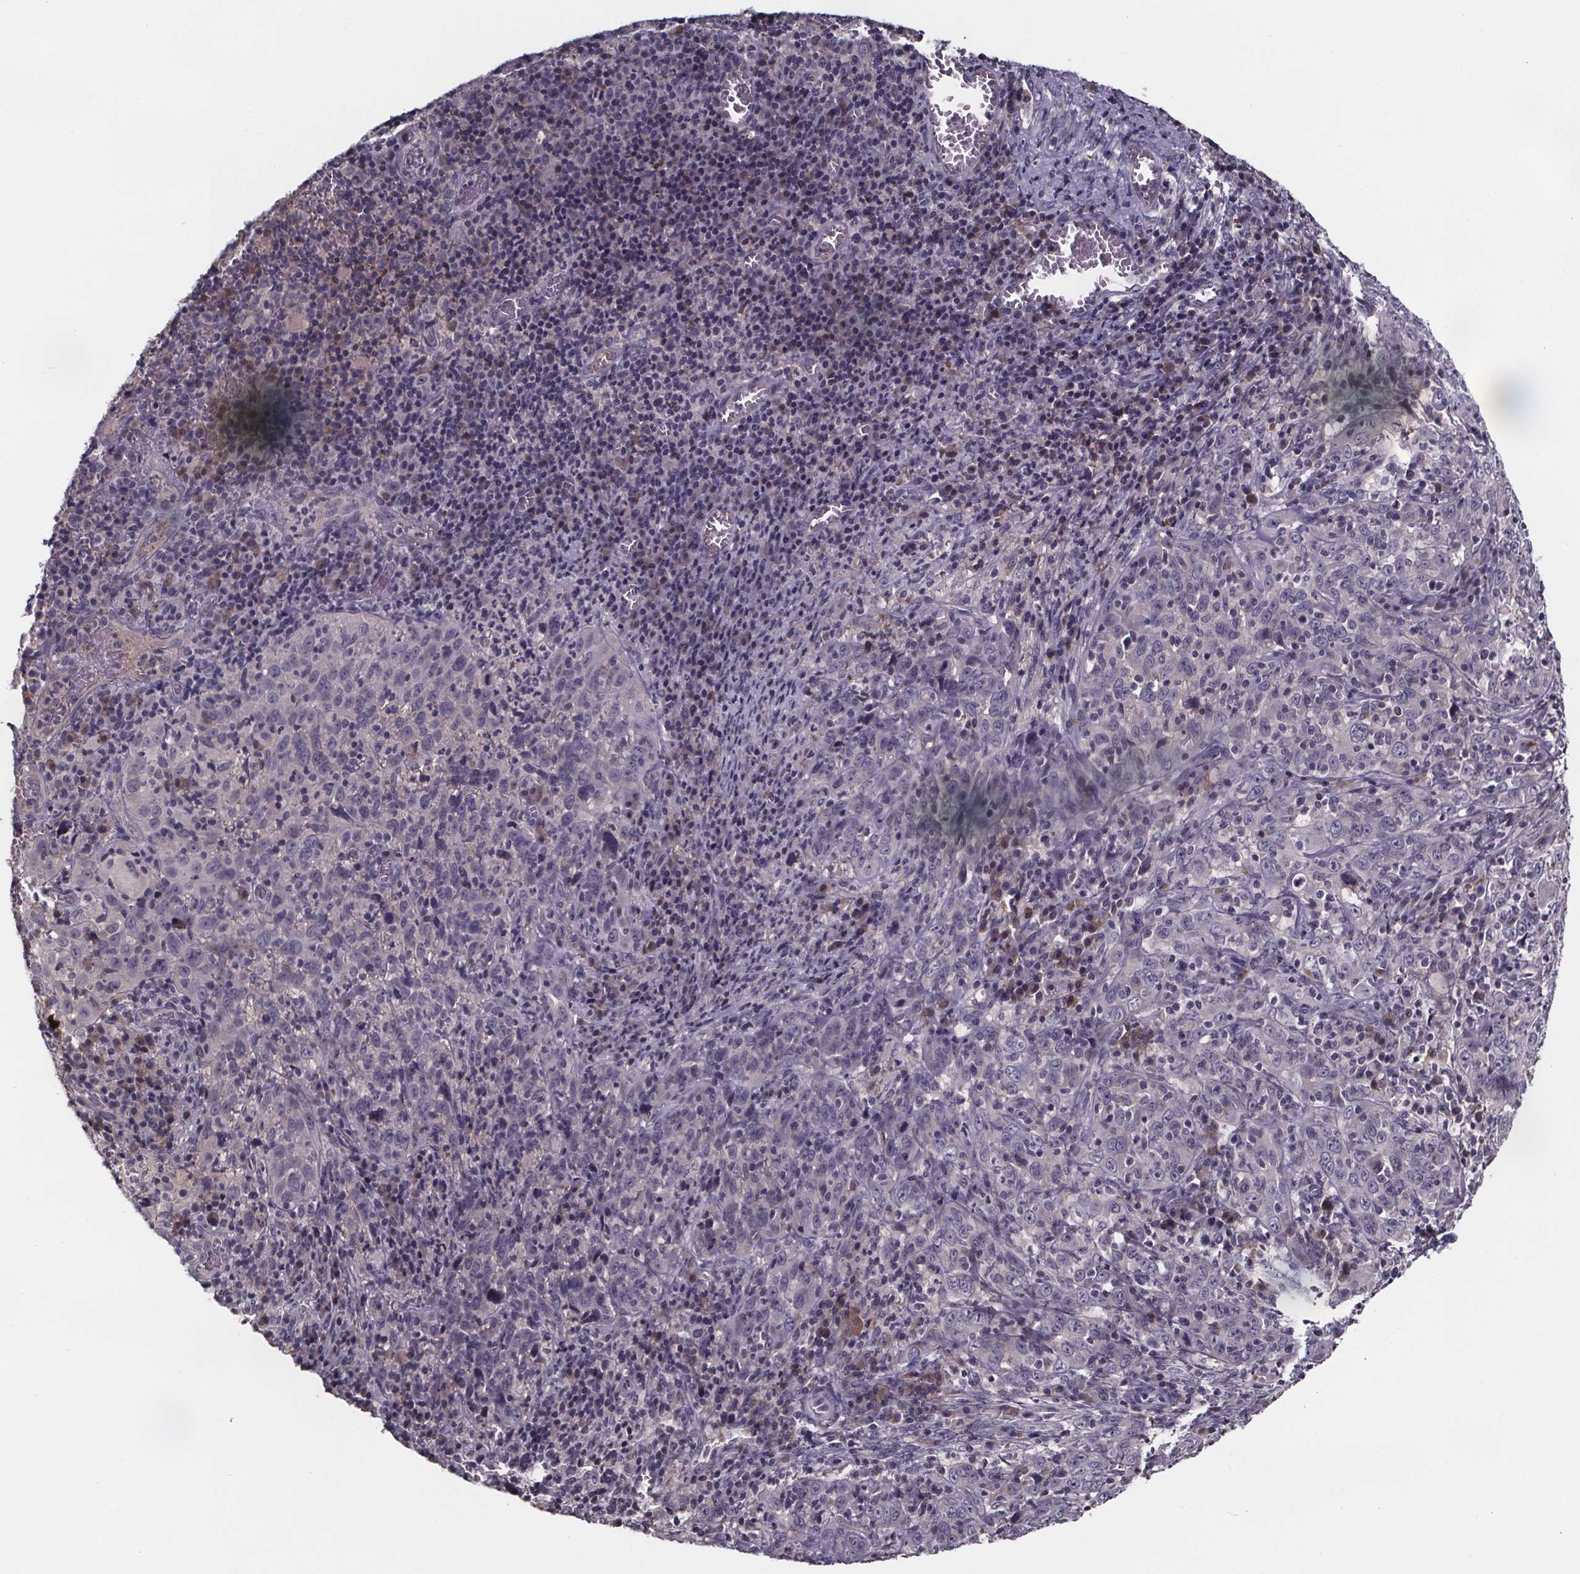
{"staining": {"intensity": "negative", "quantity": "none", "location": "none"}, "tissue": "cervical cancer", "cell_type": "Tumor cells", "image_type": "cancer", "snomed": [{"axis": "morphology", "description": "Squamous cell carcinoma, NOS"}, {"axis": "topography", "description": "Cervix"}], "caption": "There is no significant staining in tumor cells of cervical squamous cell carcinoma. The staining is performed using DAB brown chromogen with nuclei counter-stained in using hematoxylin.", "gene": "NPHP4", "patient": {"sex": "female", "age": 46}}